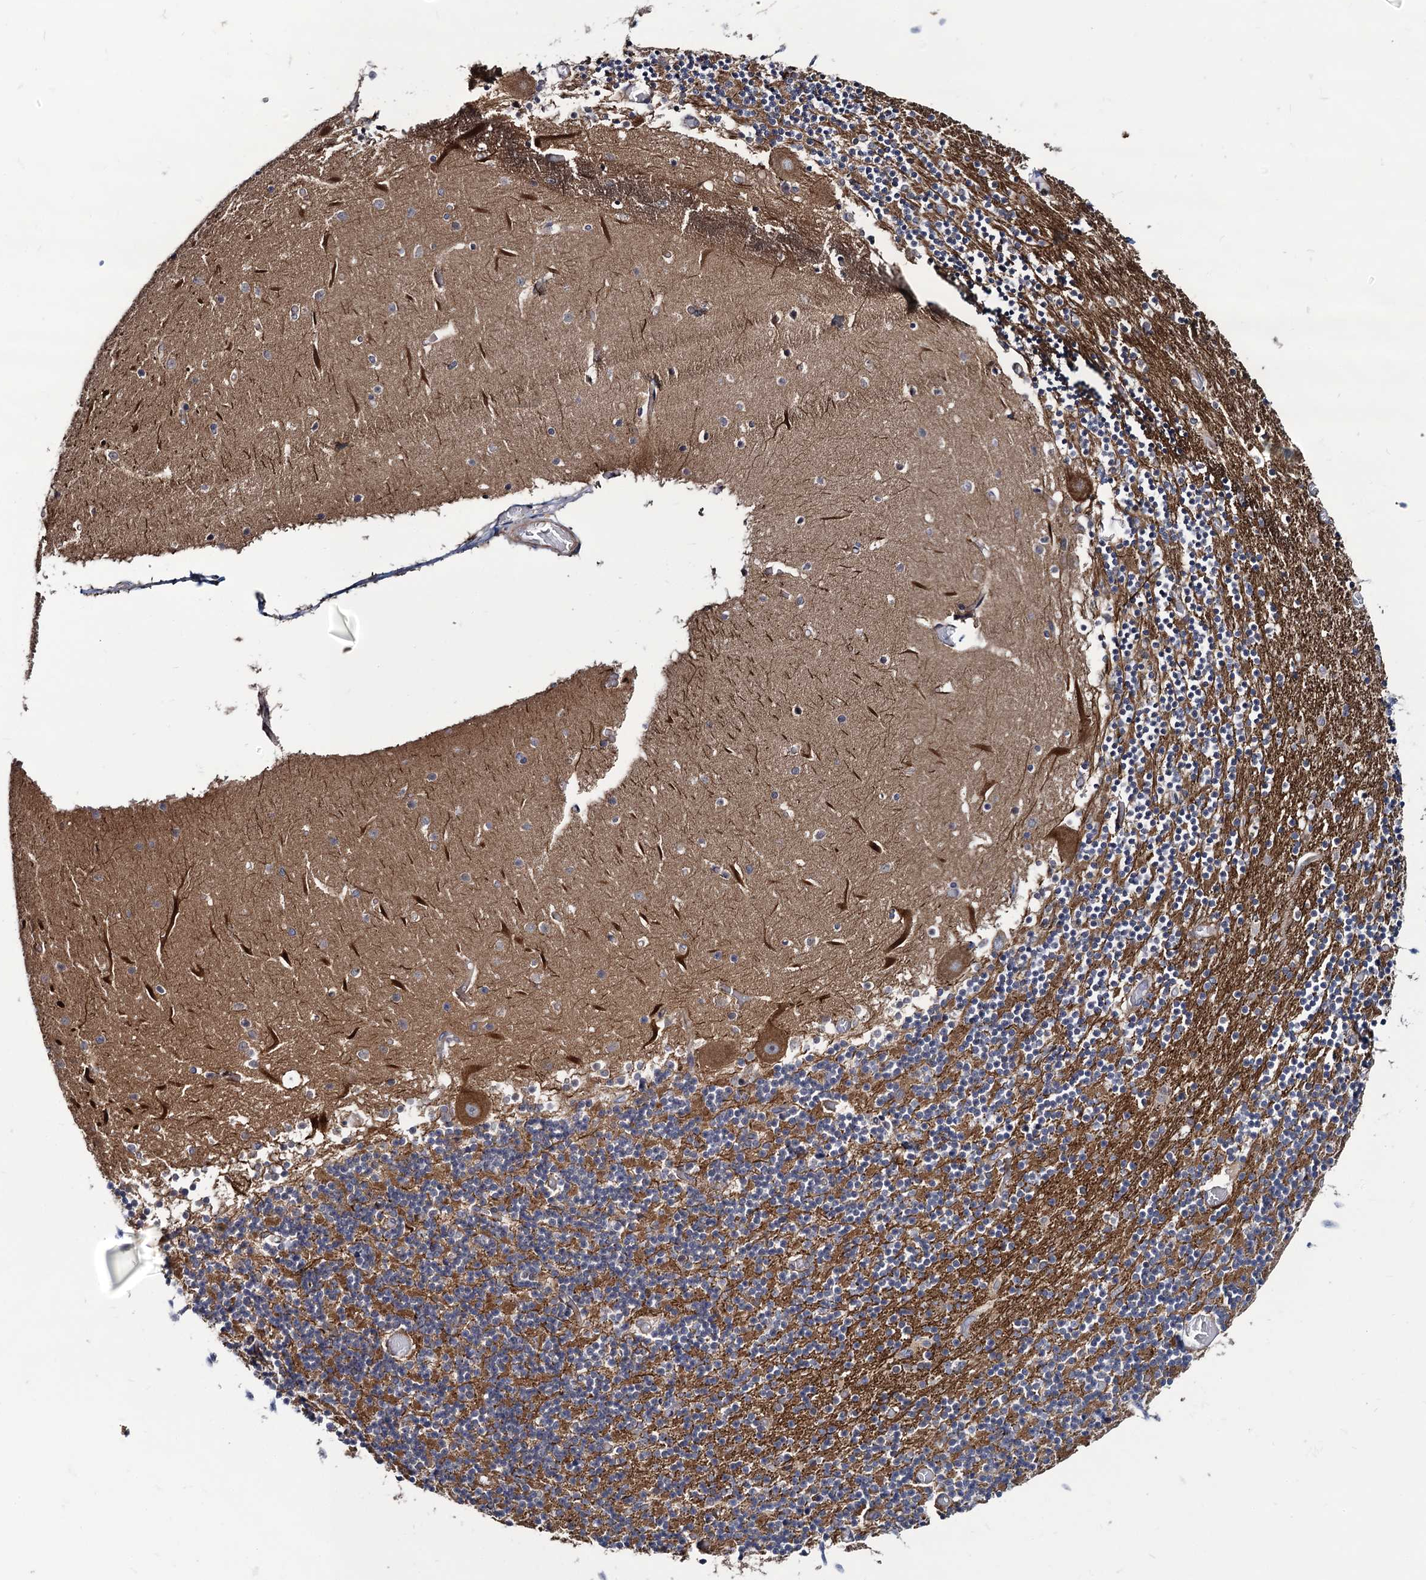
{"staining": {"intensity": "moderate", "quantity": "25%-75%", "location": "cytoplasmic/membranous"}, "tissue": "cerebellum", "cell_type": "Cells in granular layer", "image_type": "normal", "snomed": [{"axis": "morphology", "description": "Normal tissue, NOS"}, {"axis": "topography", "description": "Cerebellum"}], "caption": "Immunohistochemistry photomicrograph of unremarkable cerebellum stained for a protein (brown), which demonstrates medium levels of moderate cytoplasmic/membranous staining in about 25%-75% of cells in granular layer.", "gene": "KXD1", "patient": {"sex": "female", "age": 28}}